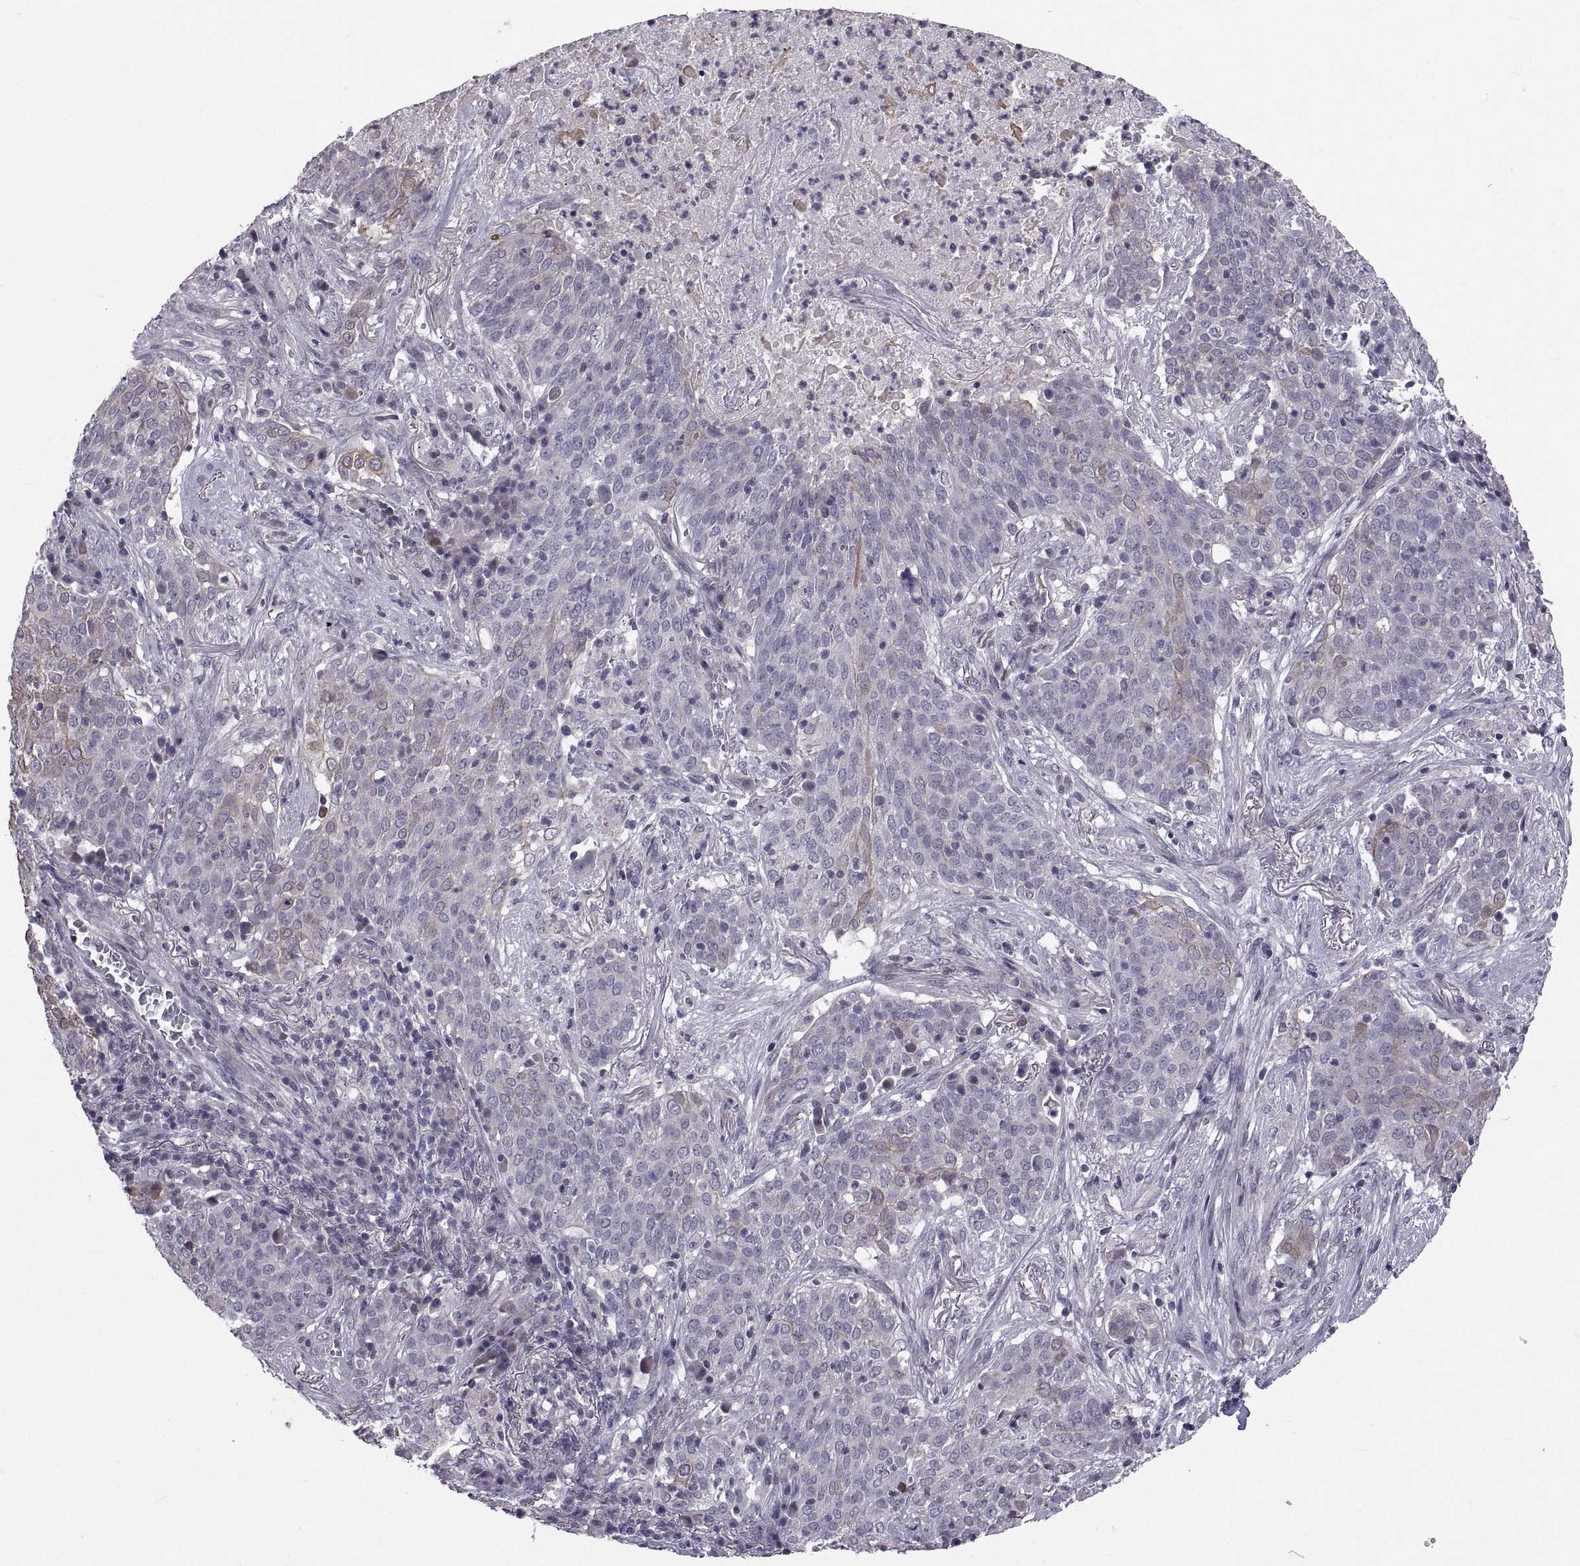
{"staining": {"intensity": "moderate", "quantity": "<25%", "location": "cytoplasmic/membranous"}, "tissue": "lung cancer", "cell_type": "Tumor cells", "image_type": "cancer", "snomed": [{"axis": "morphology", "description": "Squamous cell carcinoma, NOS"}, {"axis": "topography", "description": "Lung"}], "caption": "This photomicrograph shows IHC staining of human lung cancer, with low moderate cytoplasmic/membranous staining in about <25% of tumor cells.", "gene": "NPTX2", "patient": {"sex": "male", "age": 82}}